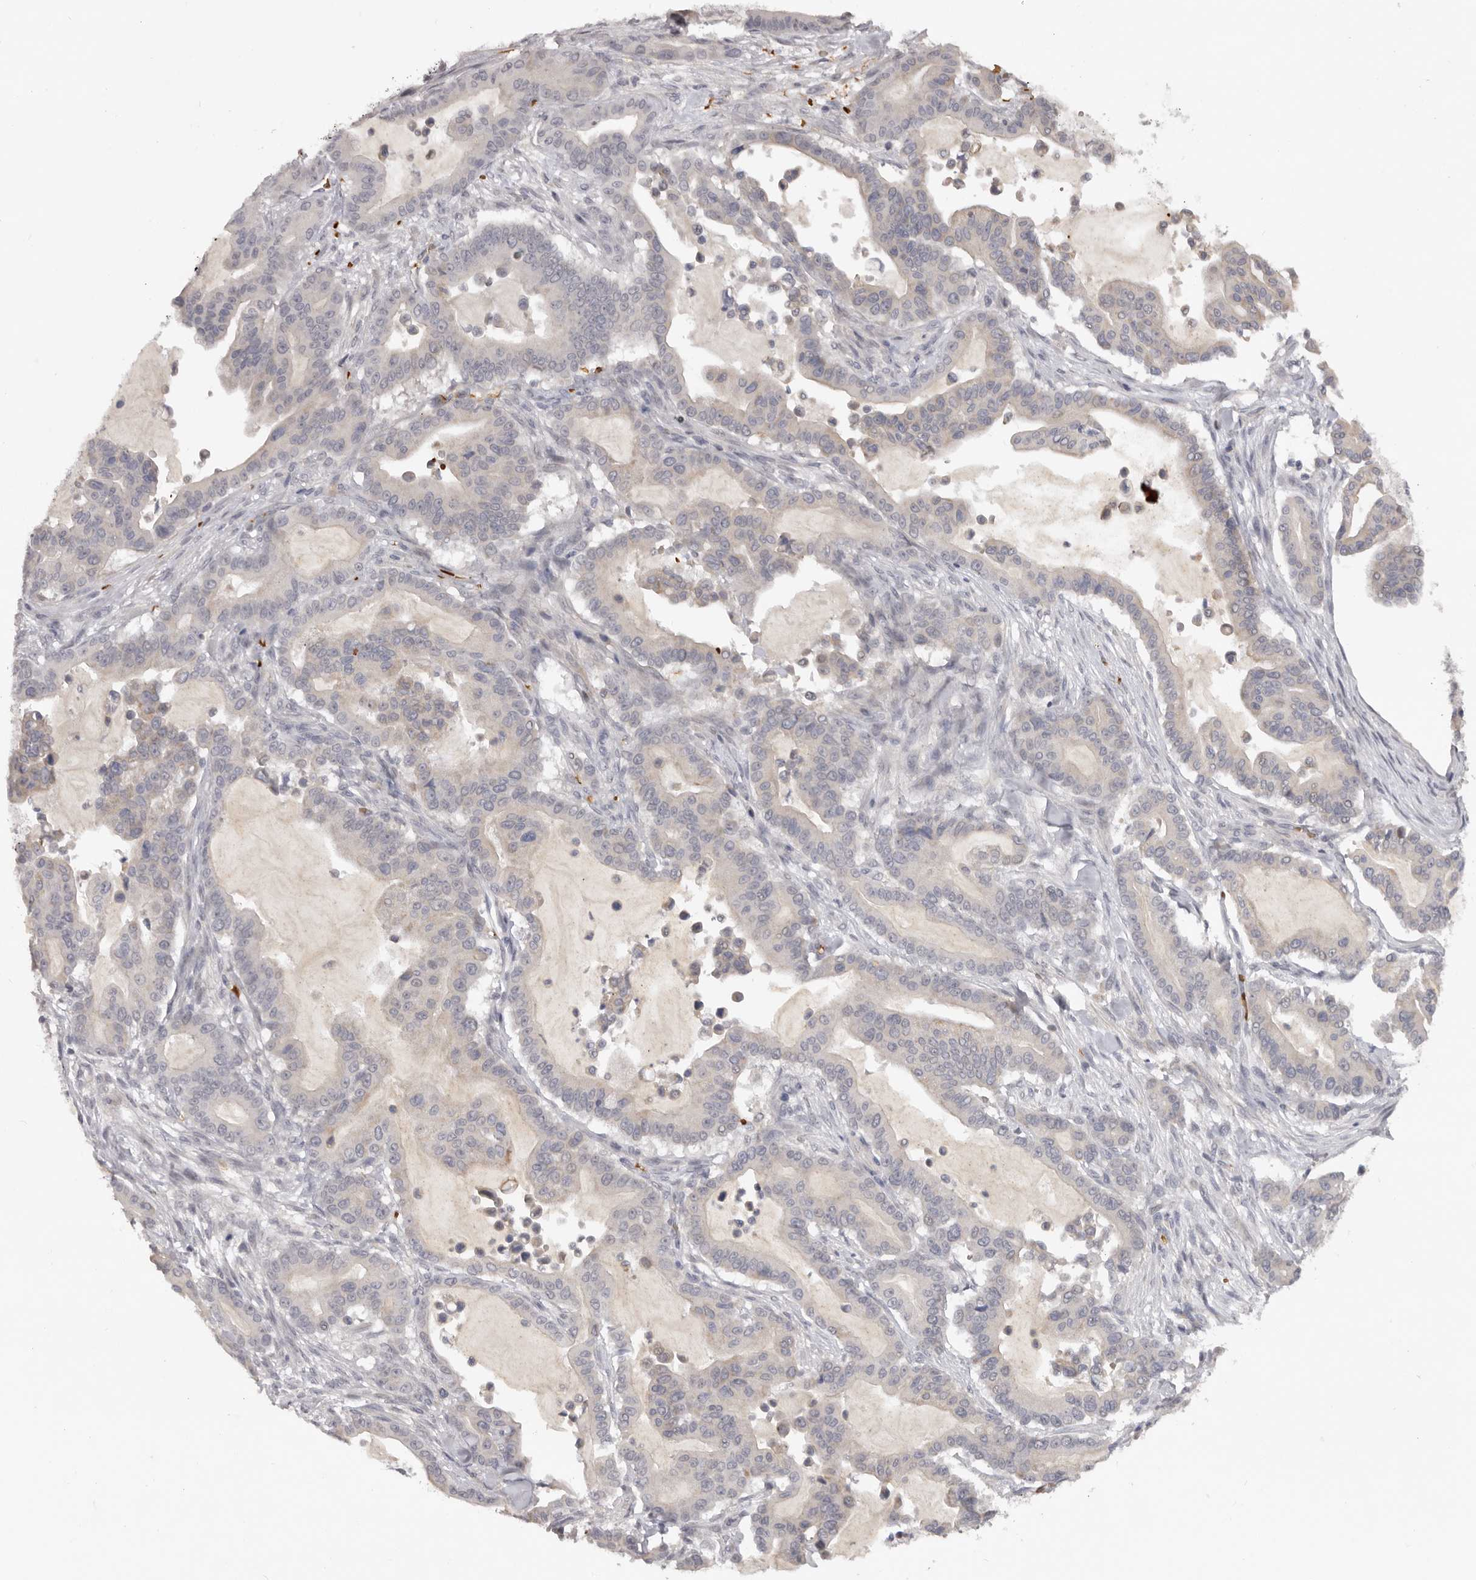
{"staining": {"intensity": "negative", "quantity": "none", "location": "none"}, "tissue": "pancreatic cancer", "cell_type": "Tumor cells", "image_type": "cancer", "snomed": [{"axis": "morphology", "description": "Adenocarcinoma, NOS"}, {"axis": "topography", "description": "Pancreas"}], "caption": "There is no significant staining in tumor cells of pancreatic adenocarcinoma.", "gene": "TNR", "patient": {"sex": "male", "age": 63}}